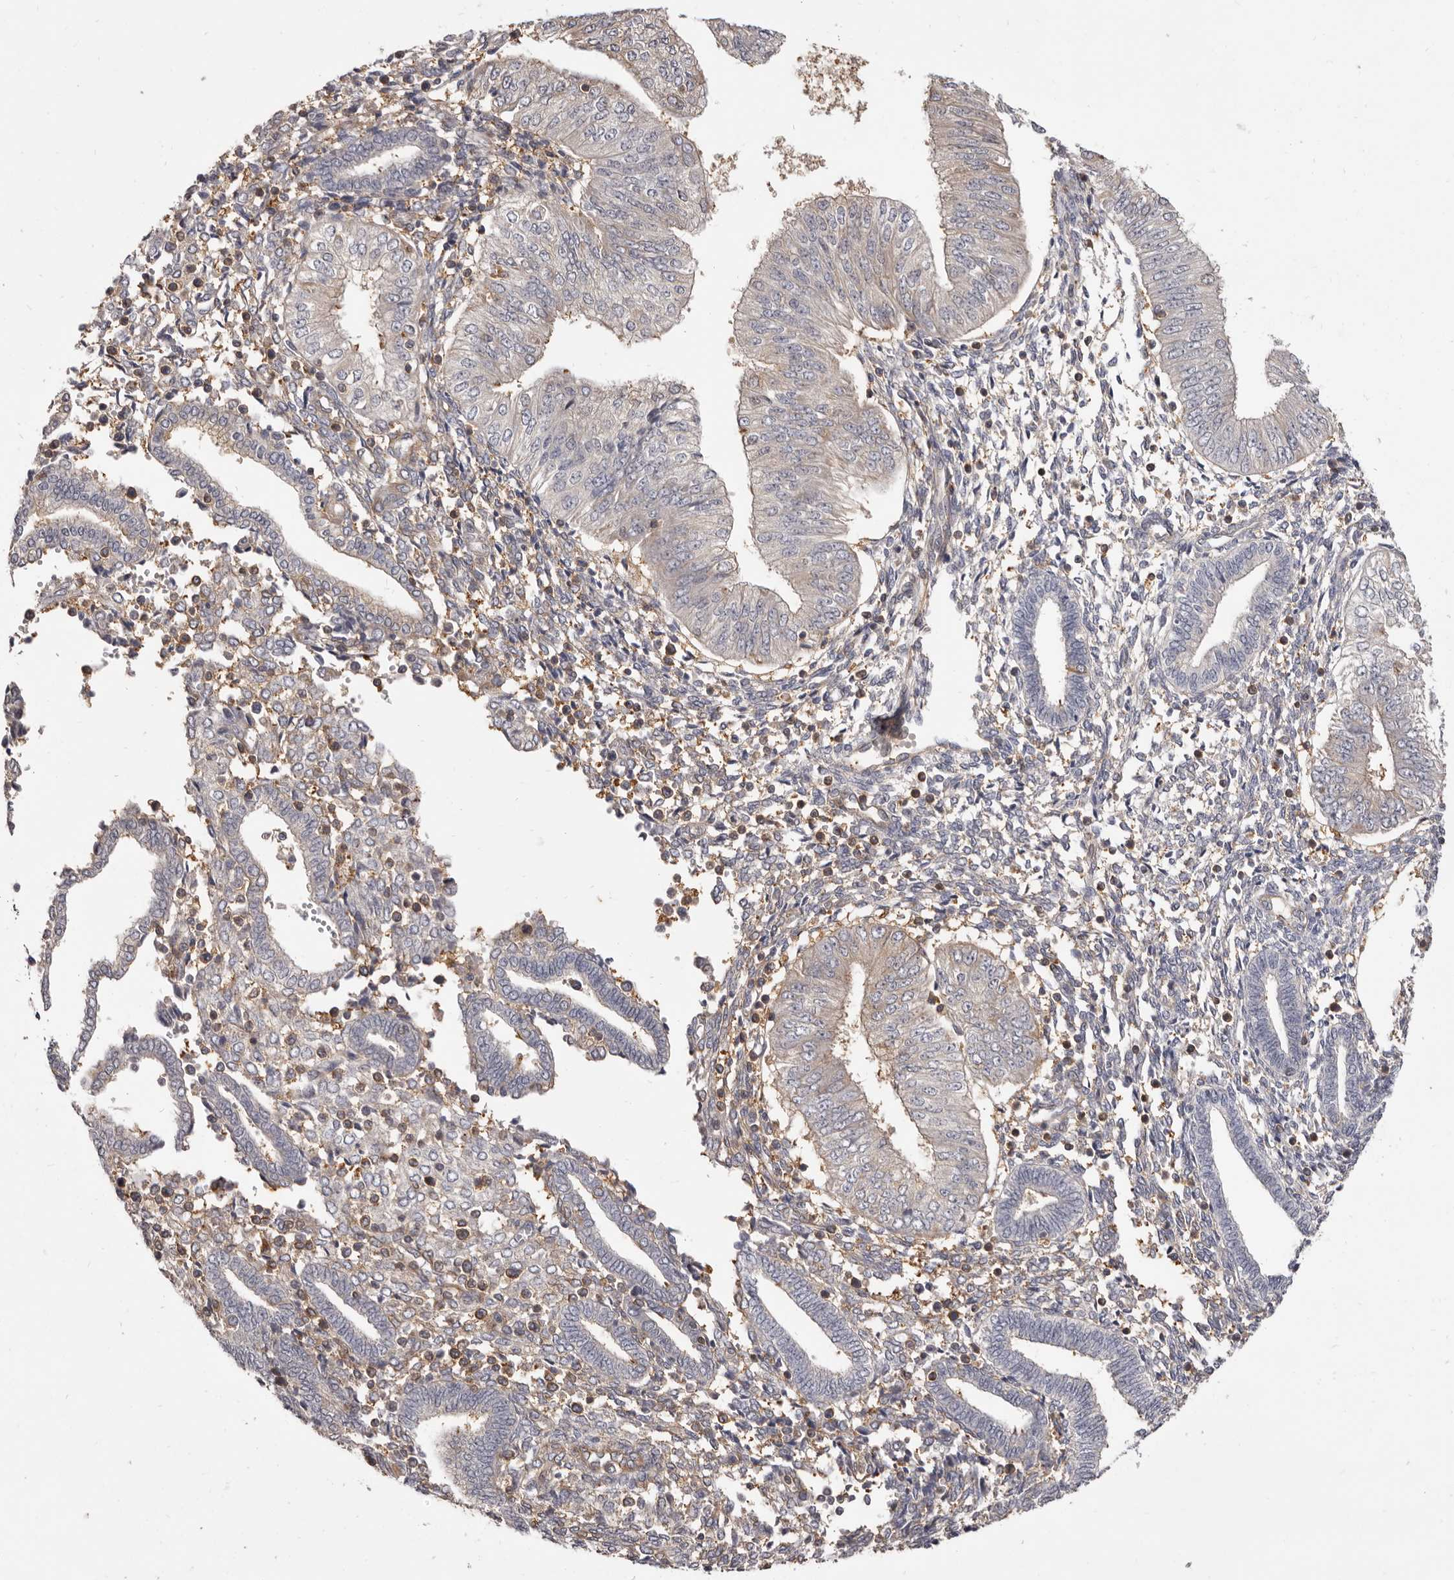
{"staining": {"intensity": "negative", "quantity": "none", "location": "none"}, "tissue": "endometrial cancer", "cell_type": "Tumor cells", "image_type": "cancer", "snomed": [{"axis": "morphology", "description": "Normal tissue, NOS"}, {"axis": "morphology", "description": "Adenocarcinoma, NOS"}, {"axis": "topography", "description": "Endometrium"}], "caption": "Endometrial cancer was stained to show a protein in brown. There is no significant staining in tumor cells. (IHC, brightfield microscopy, high magnification).", "gene": "ADAMTS20", "patient": {"sex": "female", "age": 53}}